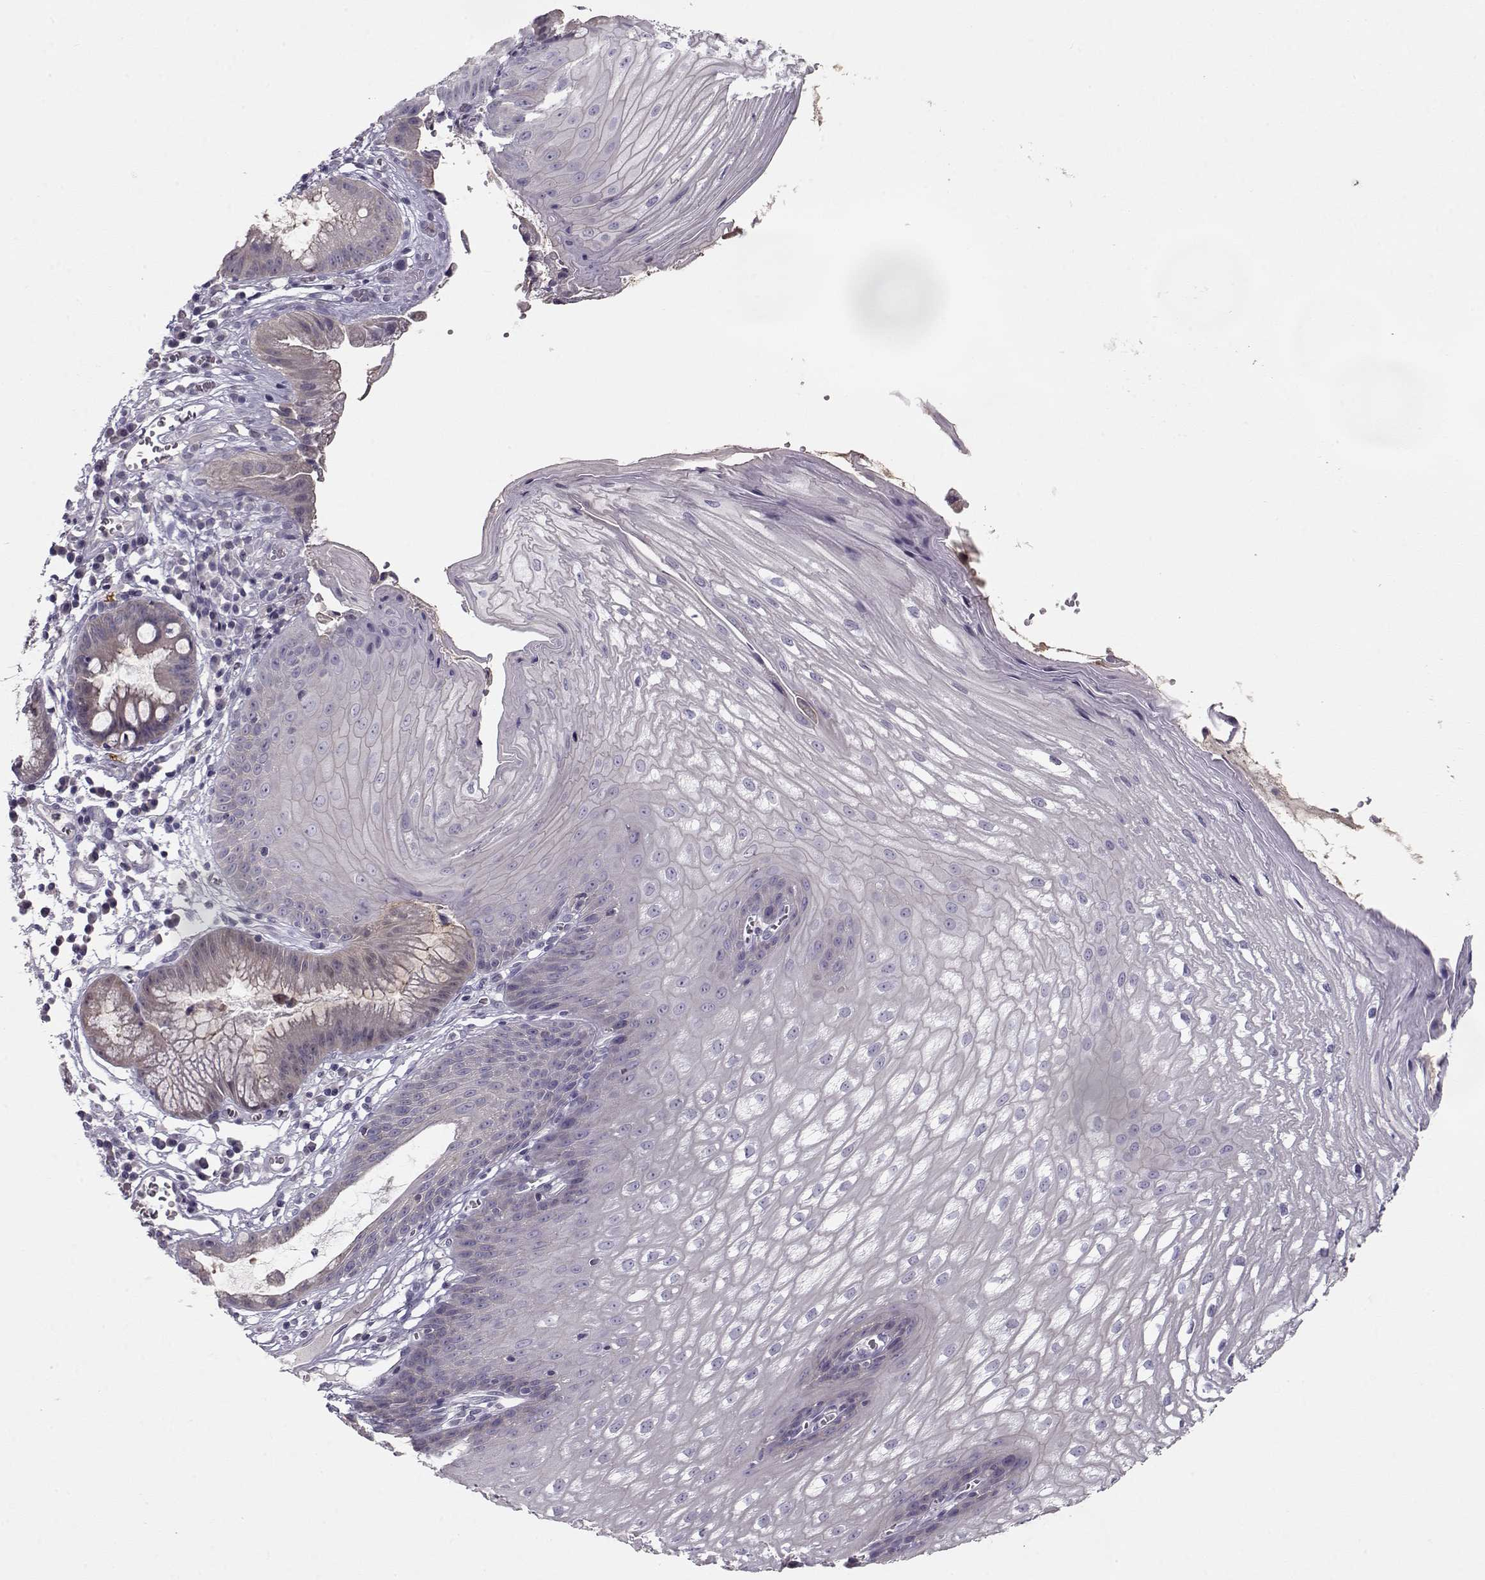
{"staining": {"intensity": "negative", "quantity": "none", "location": "none"}, "tissue": "esophagus", "cell_type": "Squamous epithelial cells", "image_type": "normal", "snomed": [{"axis": "morphology", "description": "Normal tissue, NOS"}, {"axis": "topography", "description": "Esophagus"}], "caption": "This histopathology image is of unremarkable esophagus stained with IHC to label a protein in brown with the nuclei are counter-stained blue. There is no positivity in squamous epithelial cells.", "gene": "GRK1", "patient": {"sex": "male", "age": 72}}